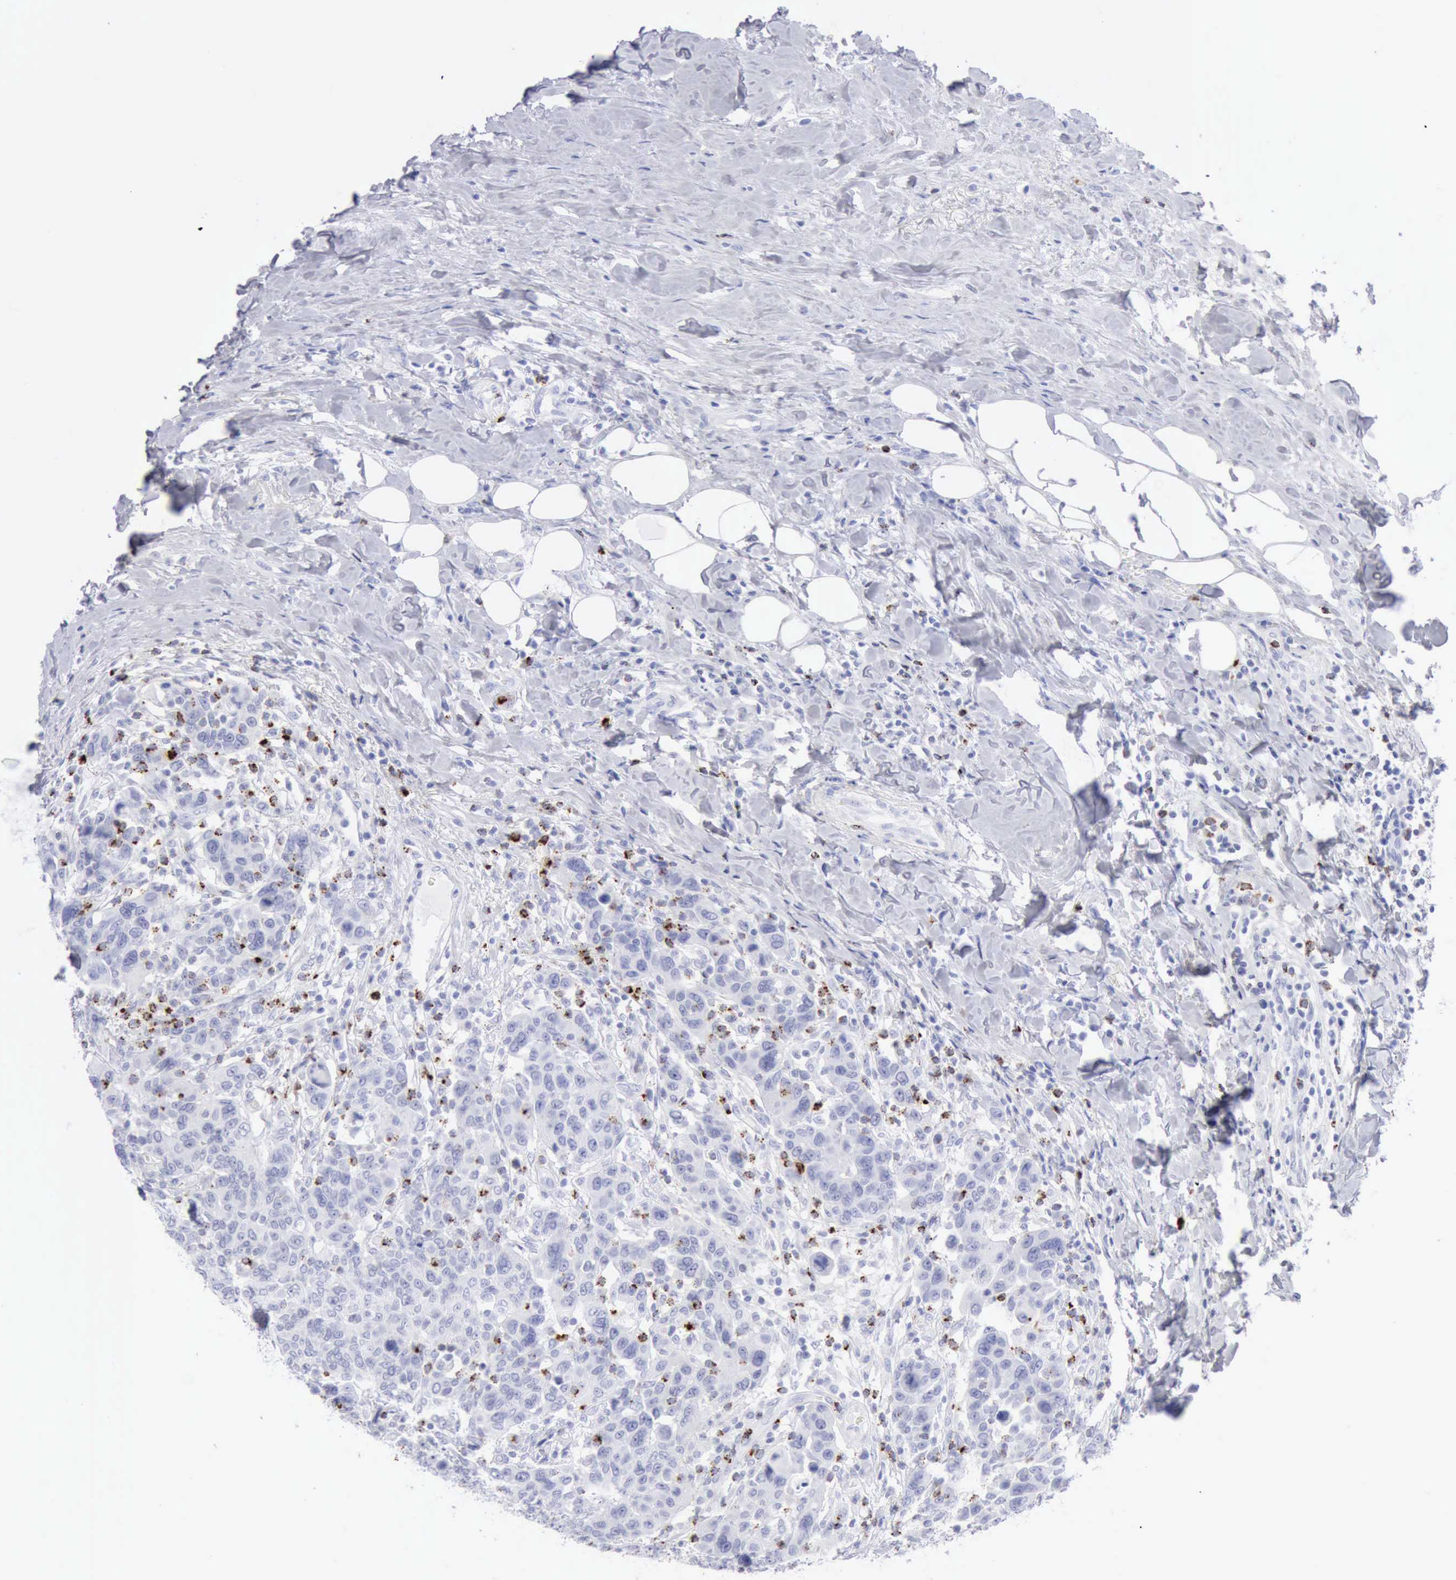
{"staining": {"intensity": "negative", "quantity": "none", "location": "none"}, "tissue": "breast cancer", "cell_type": "Tumor cells", "image_type": "cancer", "snomed": [{"axis": "morphology", "description": "Duct carcinoma"}, {"axis": "topography", "description": "Breast"}], "caption": "A high-resolution micrograph shows immunohistochemistry staining of breast cancer, which demonstrates no significant positivity in tumor cells.", "gene": "GZMB", "patient": {"sex": "female", "age": 37}}